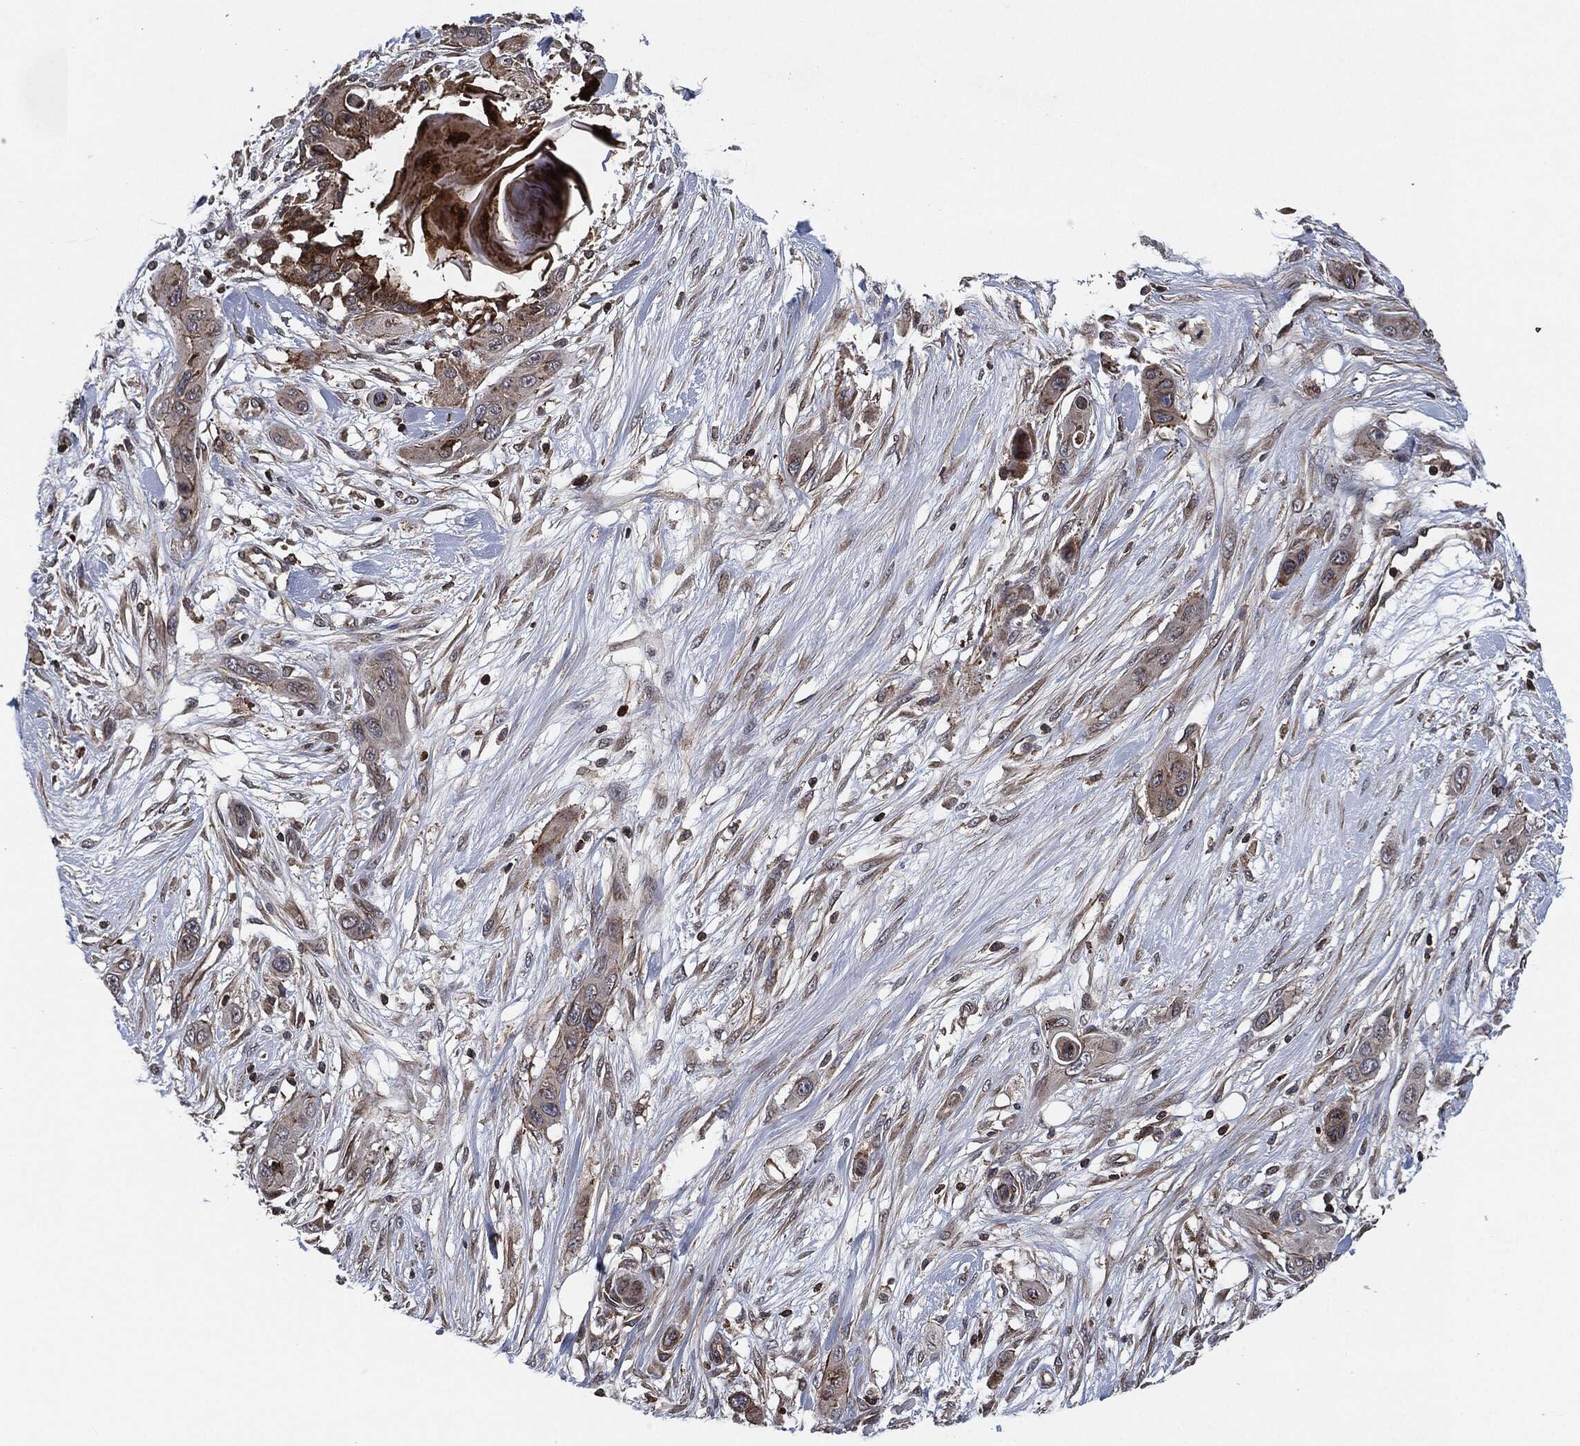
{"staining": {"intensity": "negative", "quantity": "none", "location": "none"}, "tissue": "skin cancer", "cell_type": "Tumor cells", "image_type": "cancer", "snomed": [{"axis": "morphology", "description": "Squamous cell carcinoma, NOS"}, {"axis": "topography", "description": "Skin"}], "caption": "This histopathology image is of squamous cell carcinoma (skin) stained with IHC to label a protein in brown with the nuclei are counter-stained blue. There is no expression in tumor cells. Nuclei are stained in blue.", "gene": "UBR1", "patient": {"sex": "male", "age": 79}}